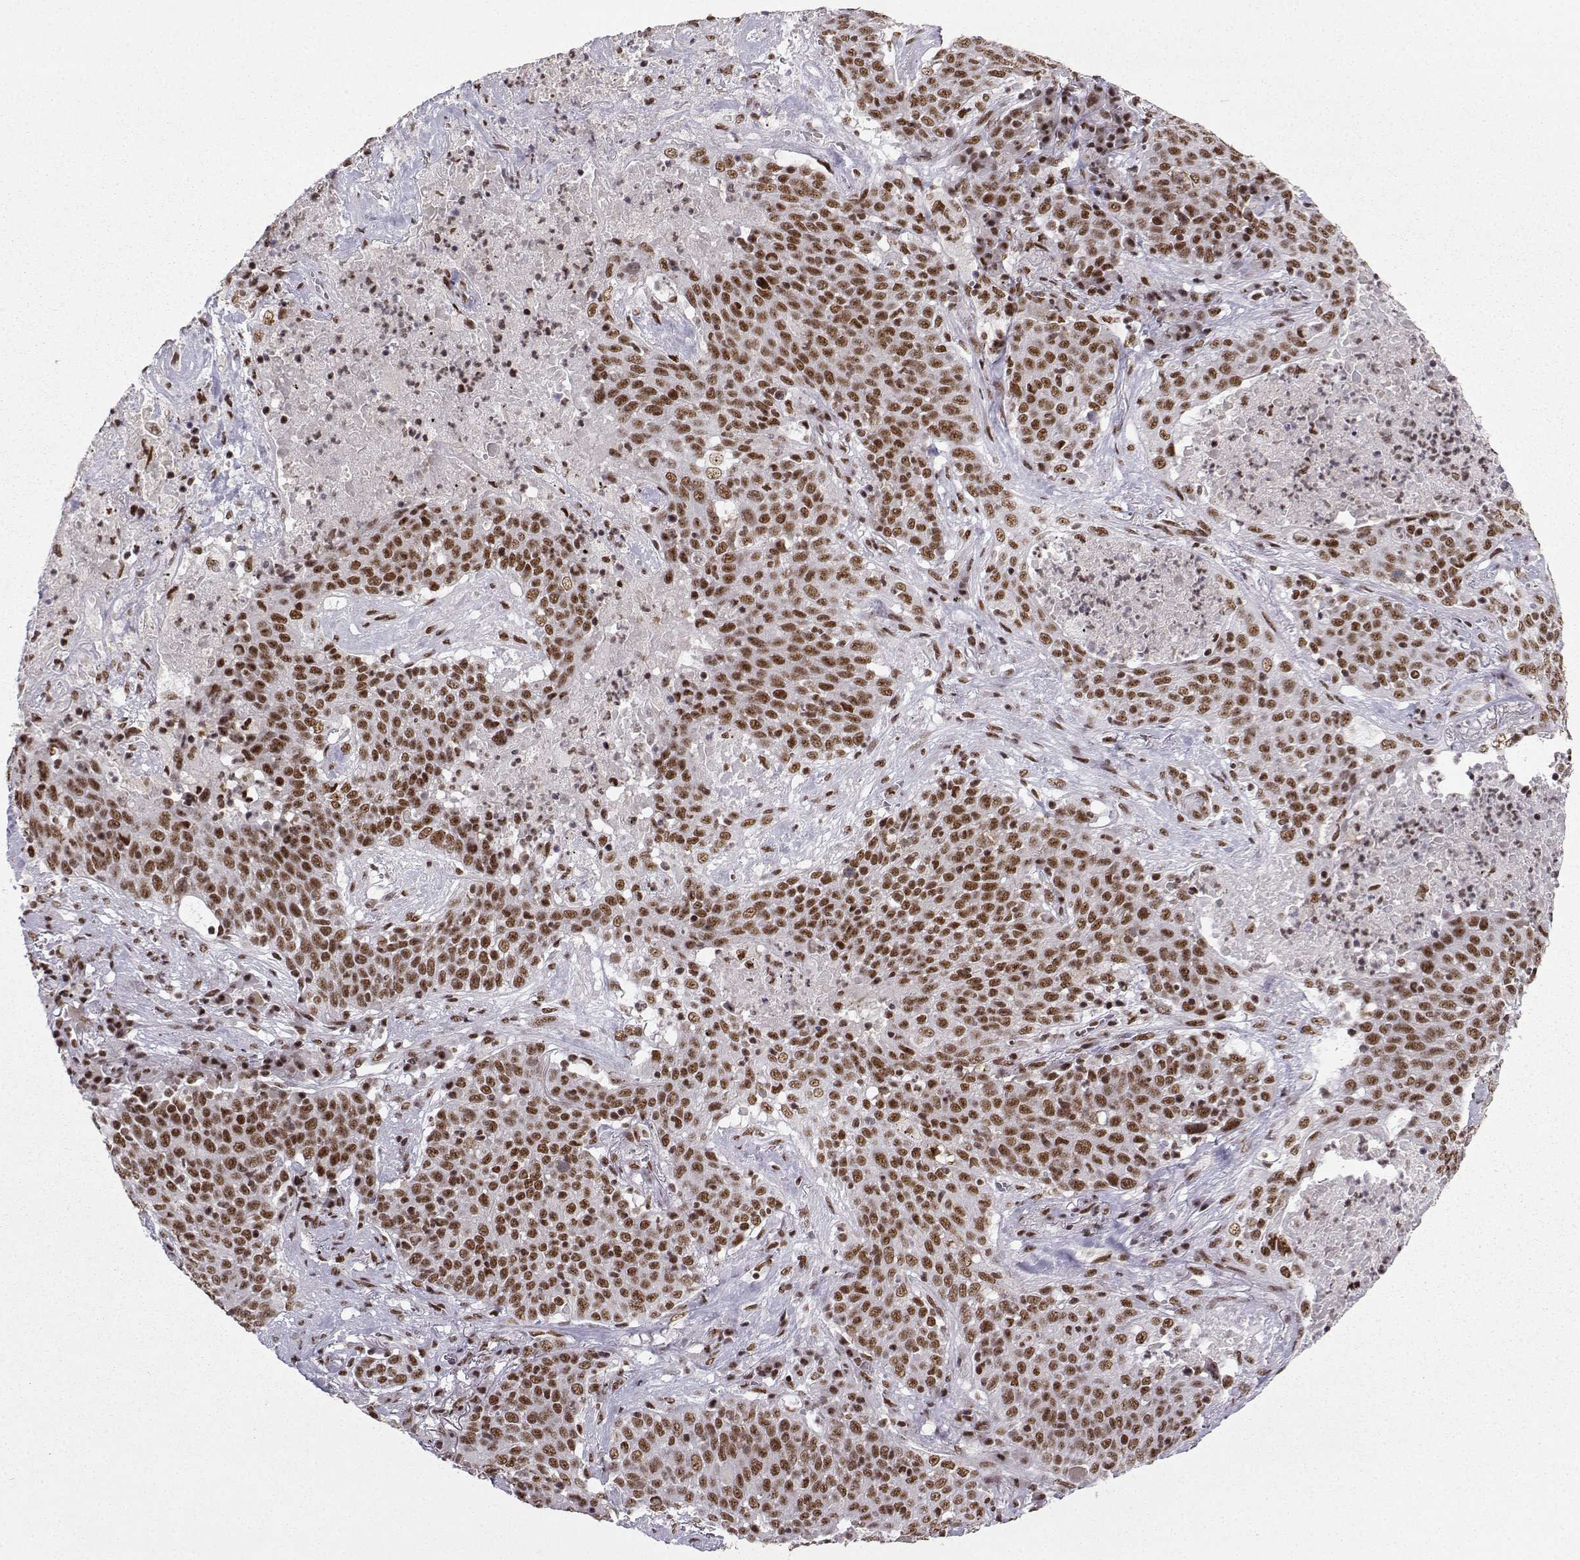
{"staining": {"intensity": "moderate", "quantity": ">75%", "location": "nuclear"}, "tissue": "lung cancer", "cell_type": "Tumor cells", "image_type": "cancer", "snomed": [{"axis": "morphology", "description": "Squamous cell carcinoma, NOS"}, {"axis": "topography", "description": "Lung"}], "caption": "This micrograph demonstrates squamous cell carcinoma (lung) stained with immunohistochemistry (IHC) to label a protein in brown. The nuclear of tumor cells show moderate positivity for the protein. Nuclei are counter-stained blue.", "gene": "SNRPB2", "patient": {"sex": "male", "age": 82}}